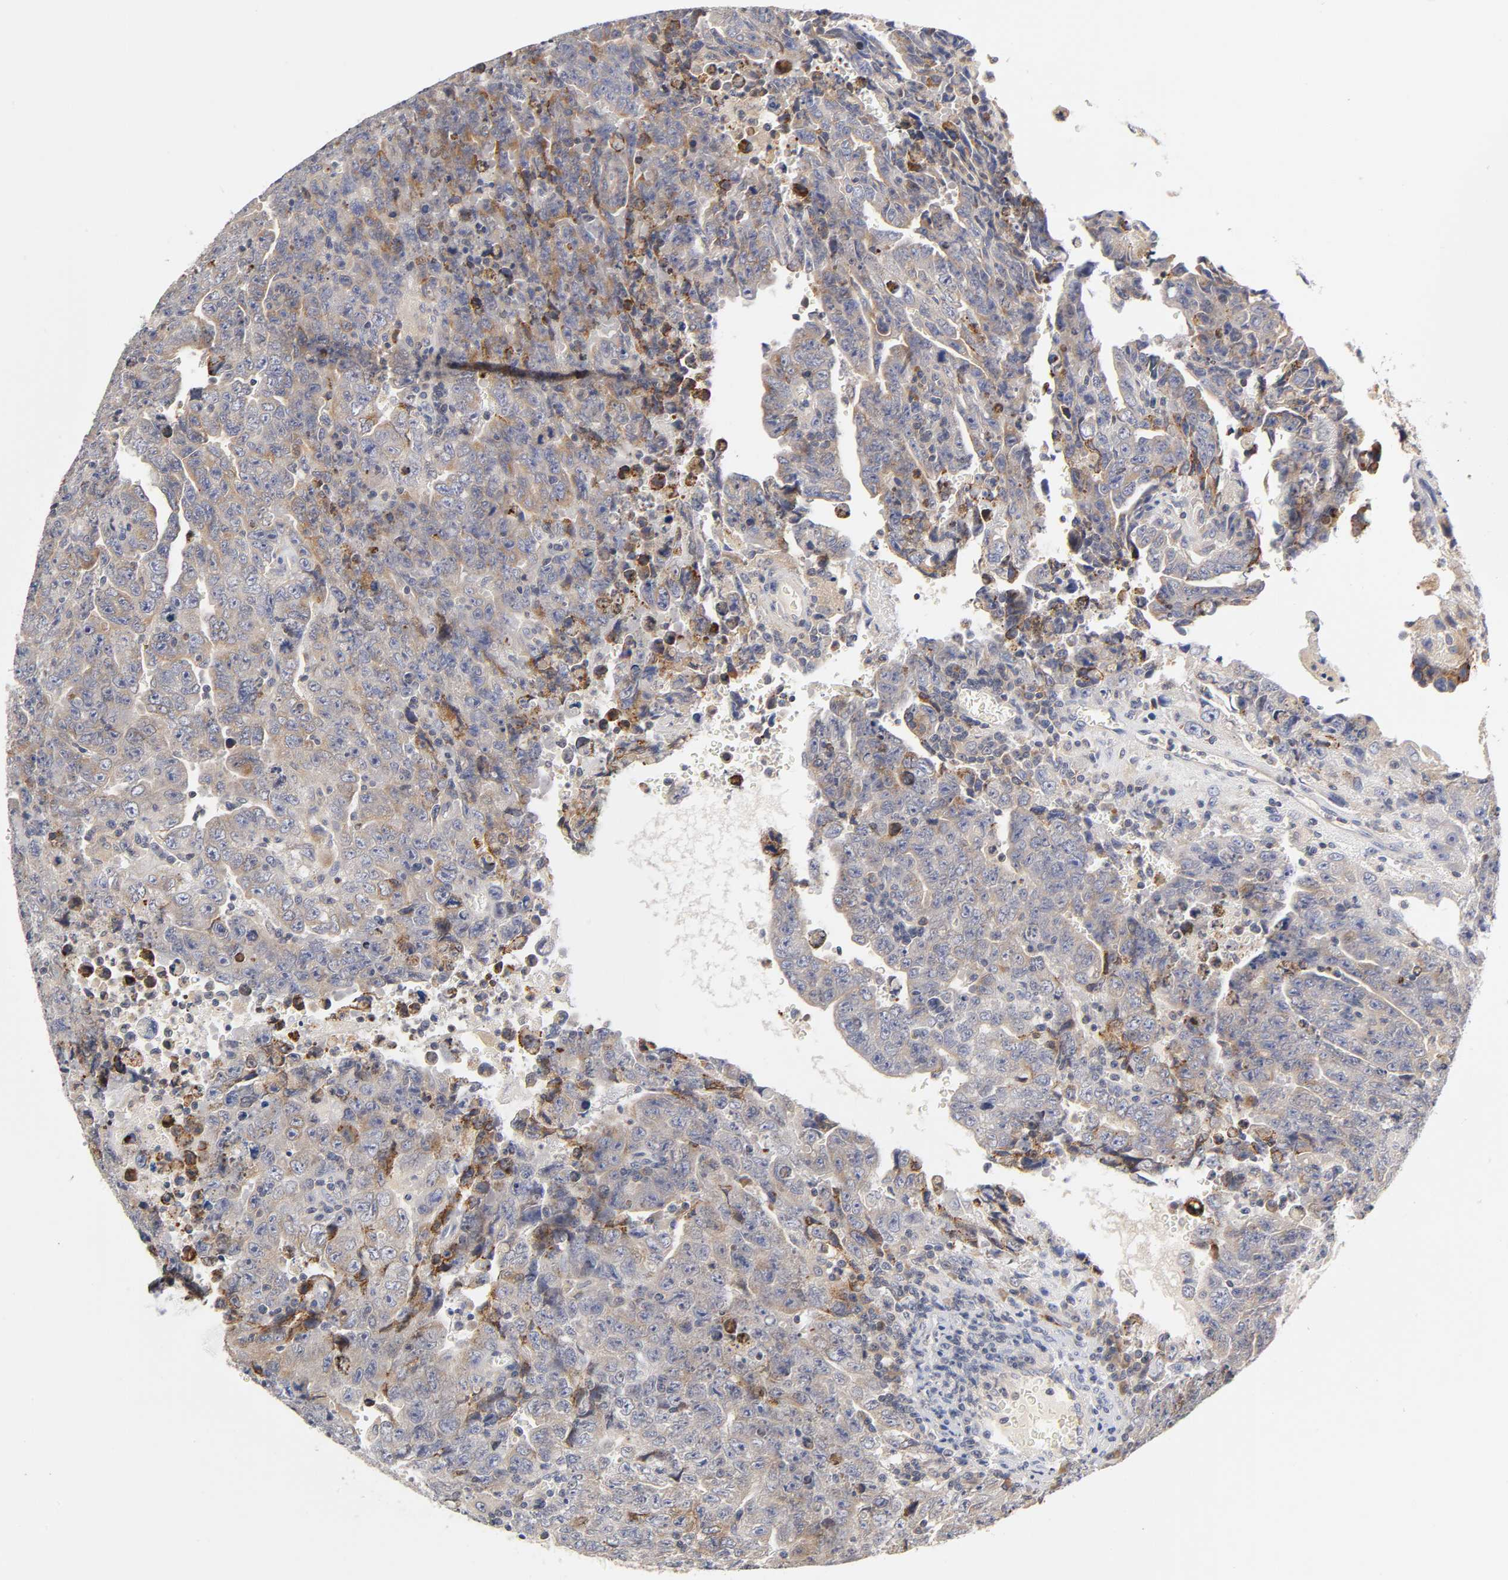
{"staining": {"intensity": "weak", "quantity": ">75%", "location": "cytoplasmic/membranous"}, "tissue": "testis cancer", "cell_type": "Tumor cells", "image_type": "cancer", "snomed": [{"axis": "morphology", "description": "Carcinoma, Embryonal, NOS"}, {"axis": "topography", "description": "Testis"}], "caption": "IHC micrograph of testis cancer stained for a protein (brown), which exhibits low levels of weak cytoplasmic/membranous positivity in about >75% of tumor cells.", "gene": "RHOA", "patient": {"sex": "male", "age": 28}}